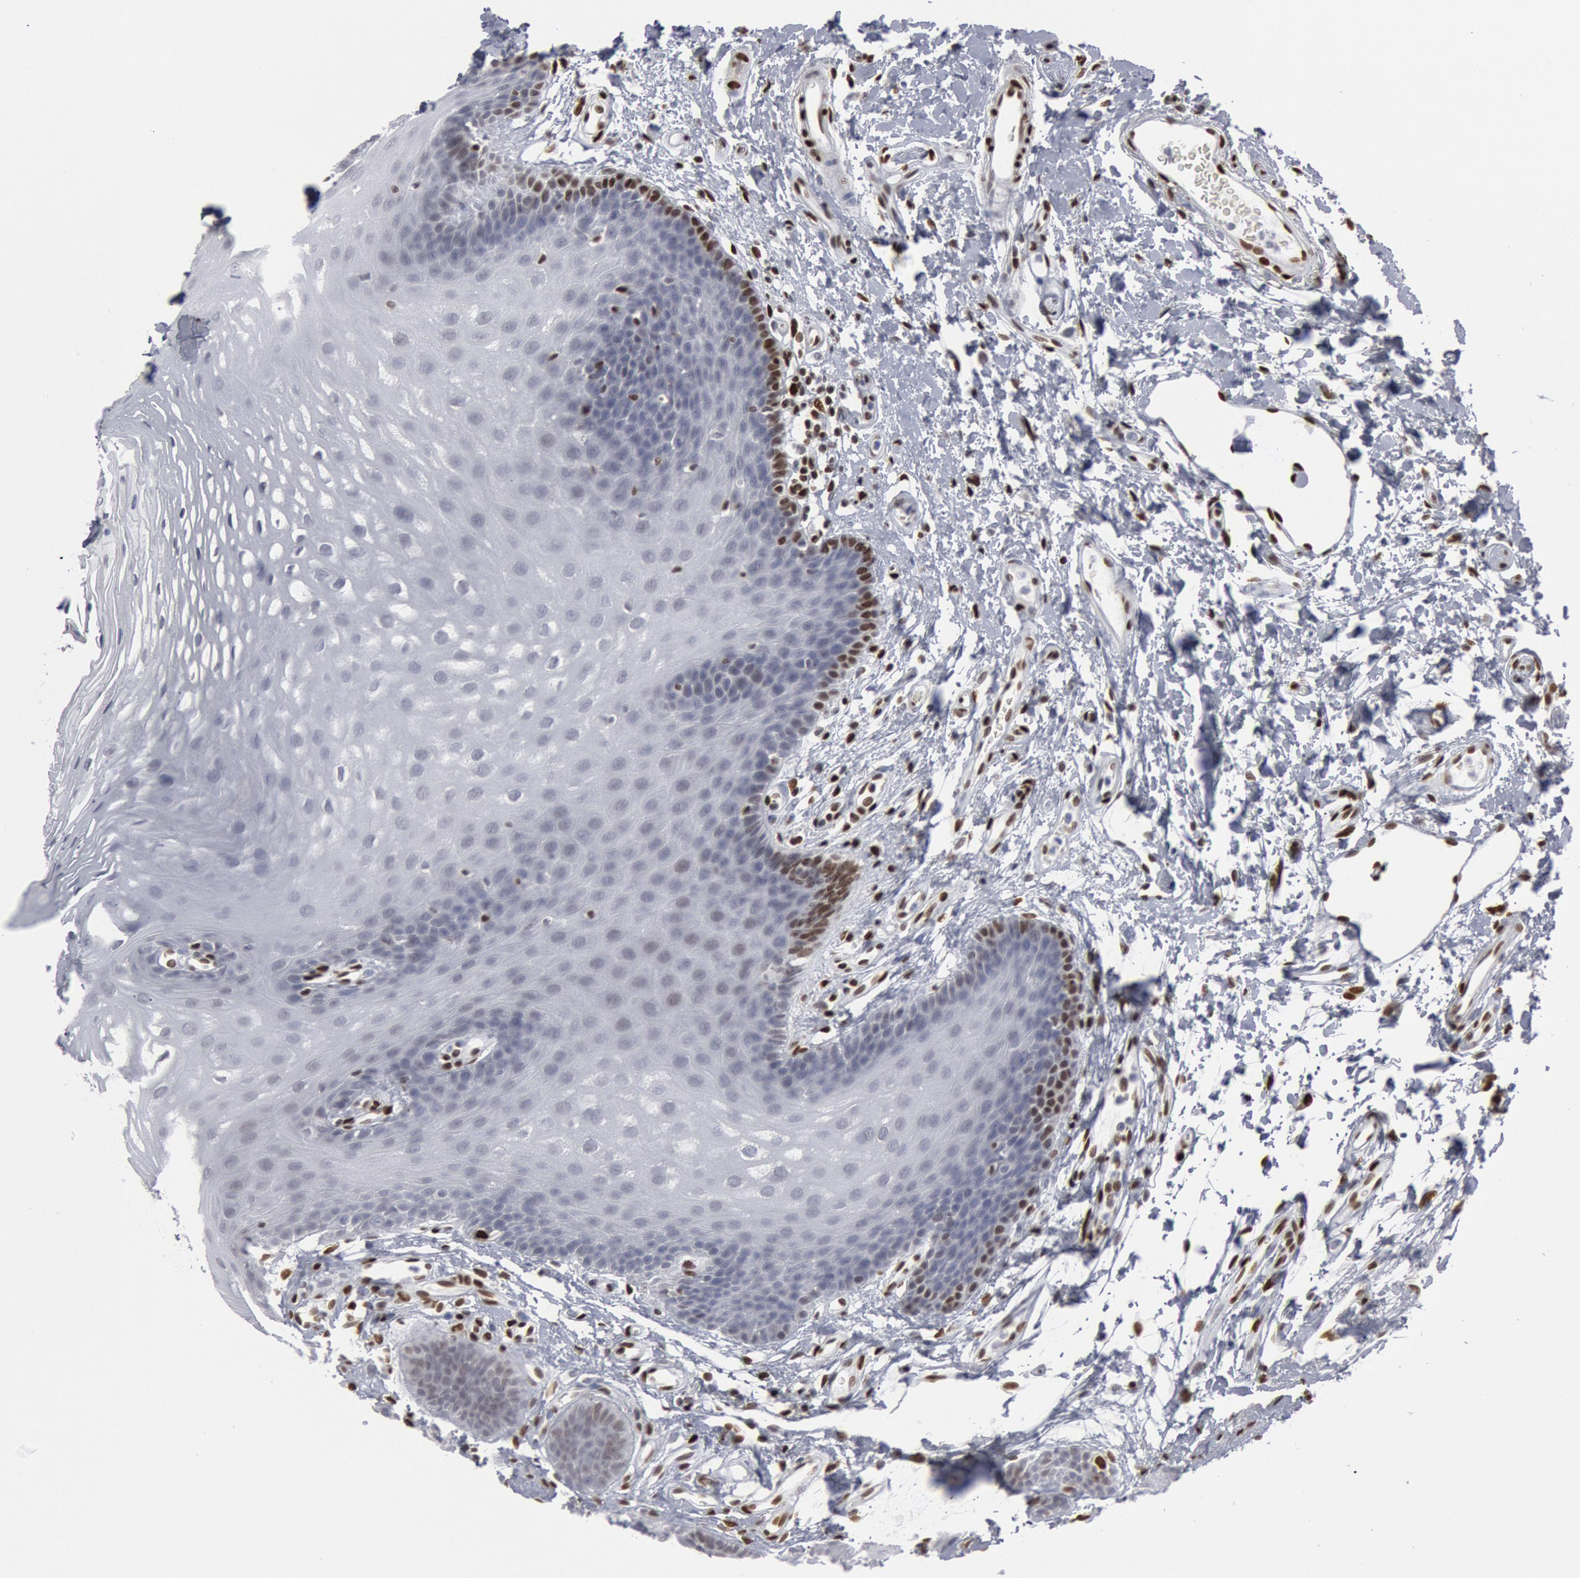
{"staining": {"intensity": "negative", "quantity": "none", "location": "none"}, "tissue": "oral mucosa", "cell_type": "Squamous epithelial cells", "image_type": "normal", "snomed": [{"axis": "morphology", "description": "Normal tissue, NOS"}, {"axis": "topography", "description": "Oral tissue"}], "caption": "Oral mucosa stained for a protein using immunohistochemistry demonstrates no positivity squamous epithelial cells.", "gene": "MECP2", "patient": {"sex": "male", "age": 62}}